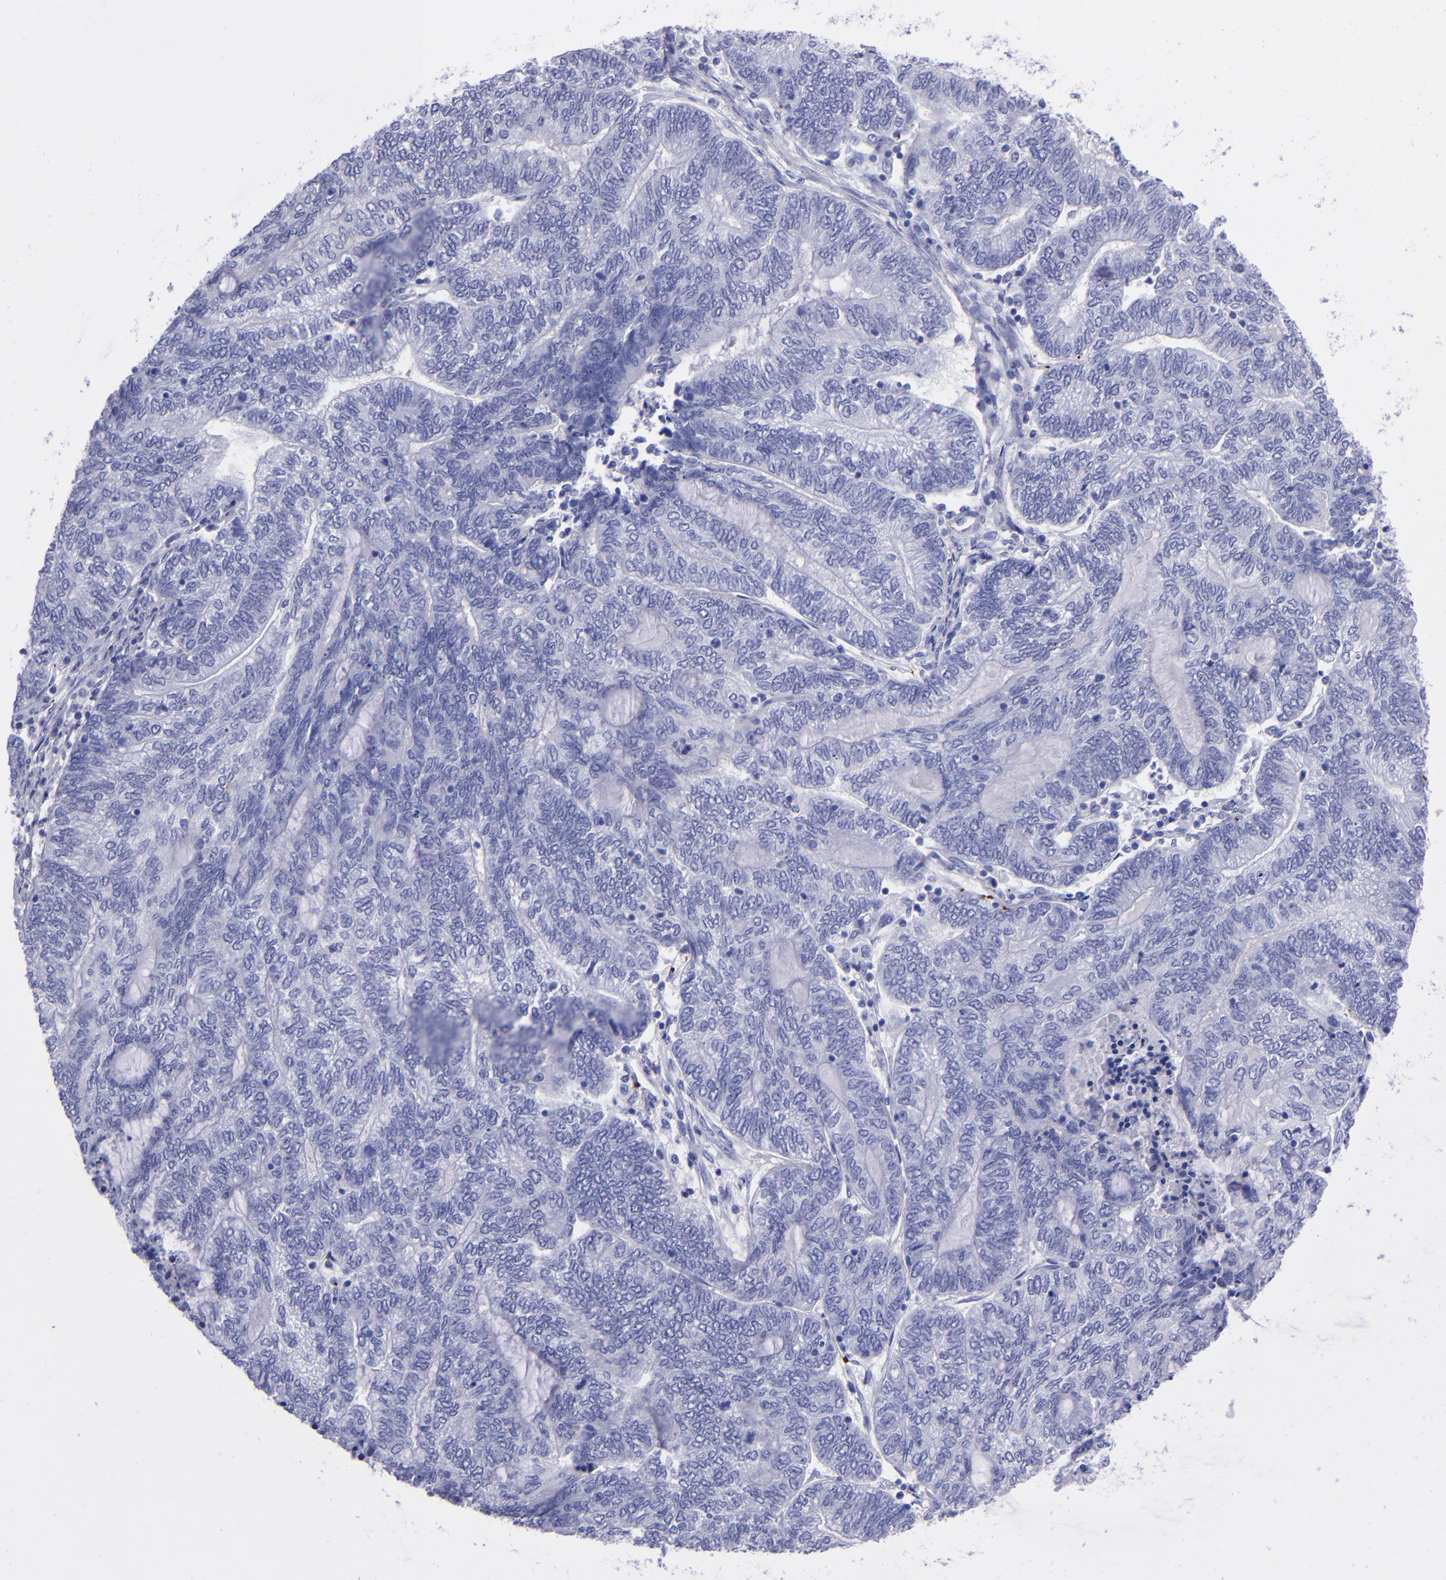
{"staining": {"intensity": "negative", "quantity": "none", "location": "none"}, "tissue": "endometrial cancer", "cell_type": "Tumor cells", "image_type": "cancer", "snomed": [{"axis": "morphology", "description": "Adenocarcinoma, NOS"}, {"axis": "topography", "description": "Uterus"}, {"axis": "topography", "description": "Endometrium"}], "caption": "Adenocarcinoma (endometrial) was stained to show a protein in brown. There is no significant positivity in tumor cells. (DAB (3,3'-diaminobenzidine) IHC with hematoxylin counter stain).", "gene": "EFCAB13", "patient": {"sex": "female", "age": 70}}